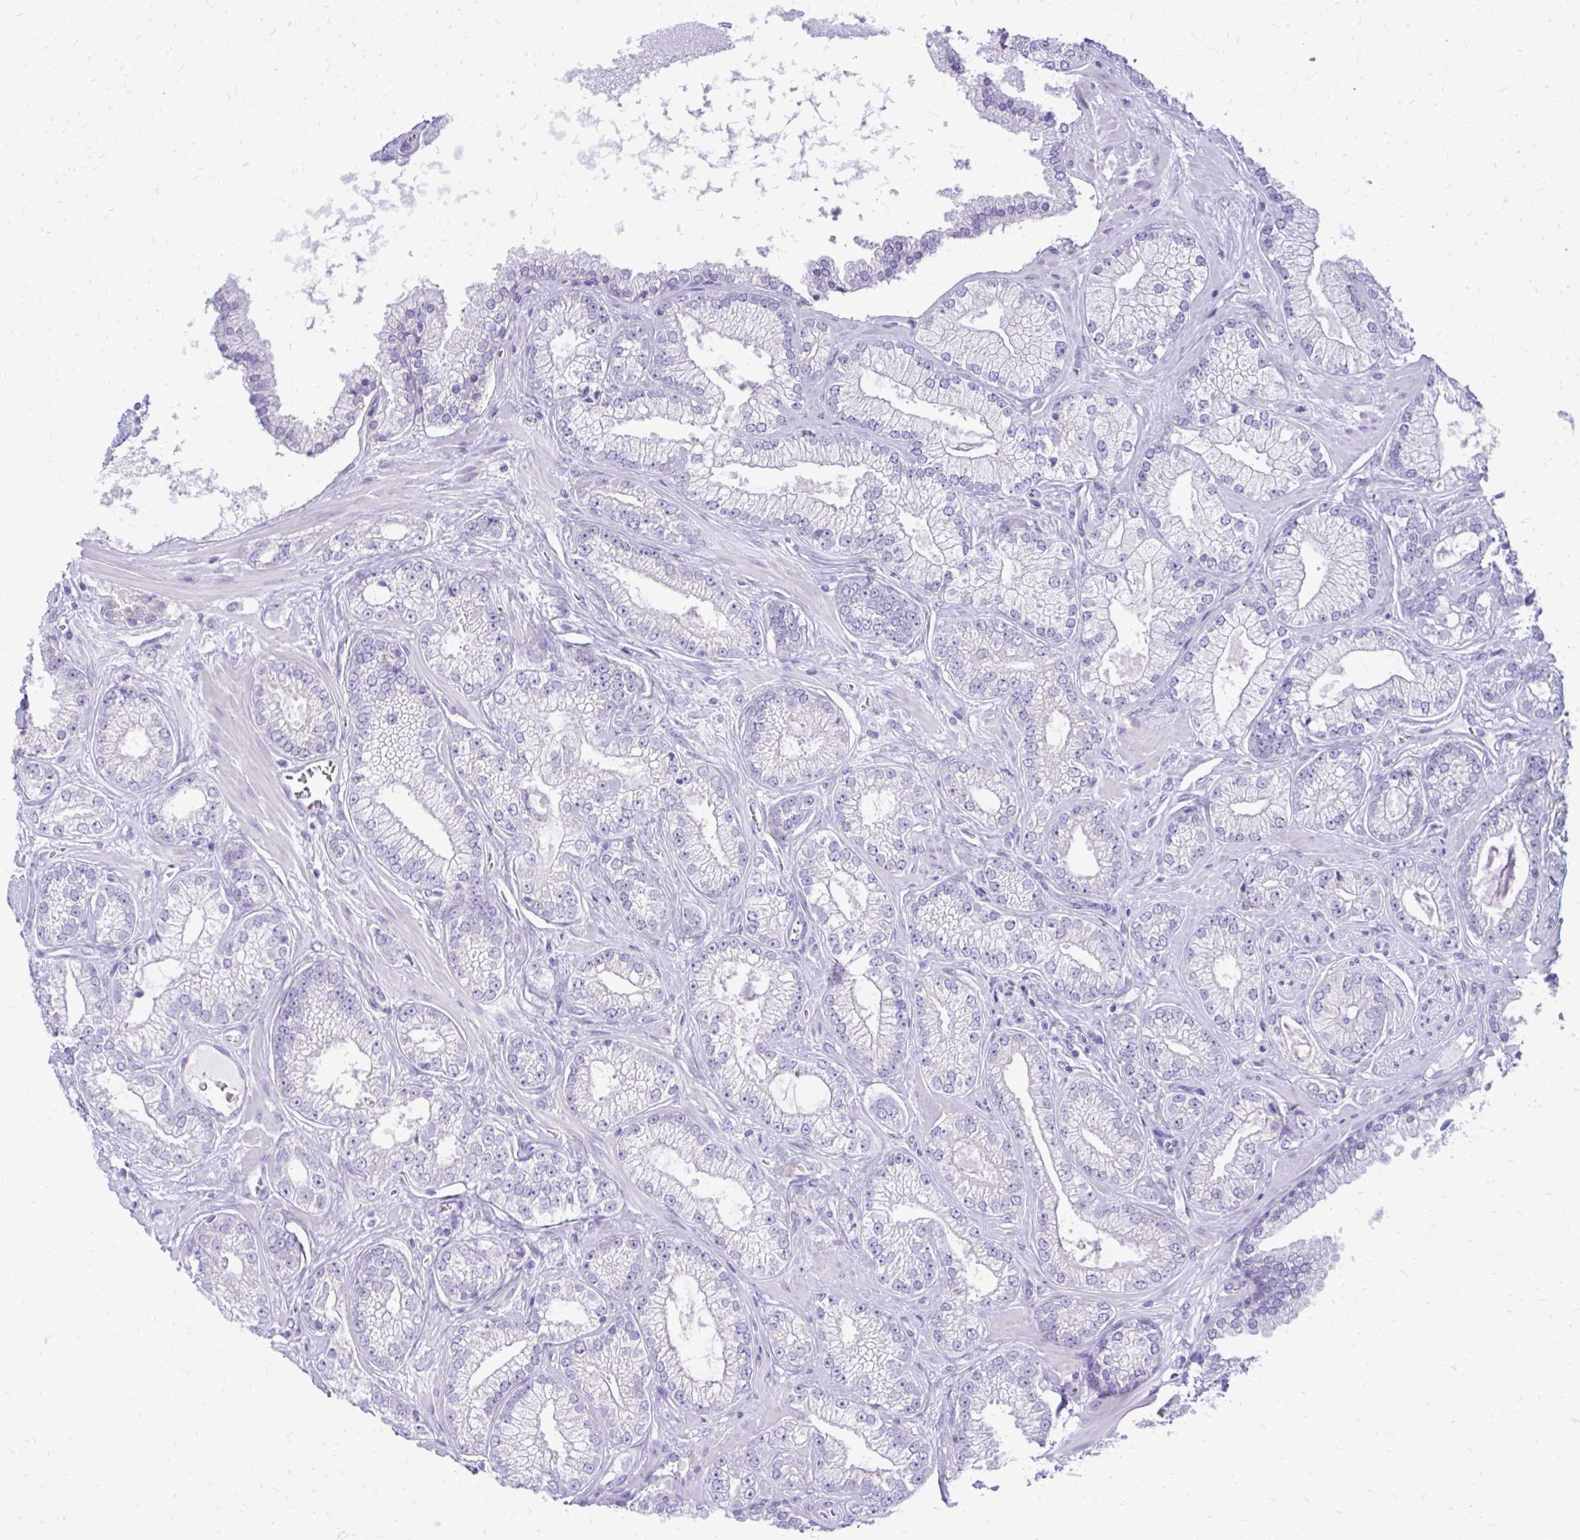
{"staining": {"intensity": "negative", "quantity": "none", "location": "none"}, "tissue": "prostate cancer", "cell_type": "Tumor cells", "image_type": "cancer", "snomed": [{"axis": "morphology", "description": "Adenocarcinoma, High grade"}, {"axis": "topography", "description": "Prostate"}], "caption": "The photomicrograph demonstrates no staining of tumor cells in prostate high-grade adenocarcinoma. (DAB IHC with hematoxylin counter stain).", "gene": "BCL6B", "patient": {"sex": "male", "age": 66}}